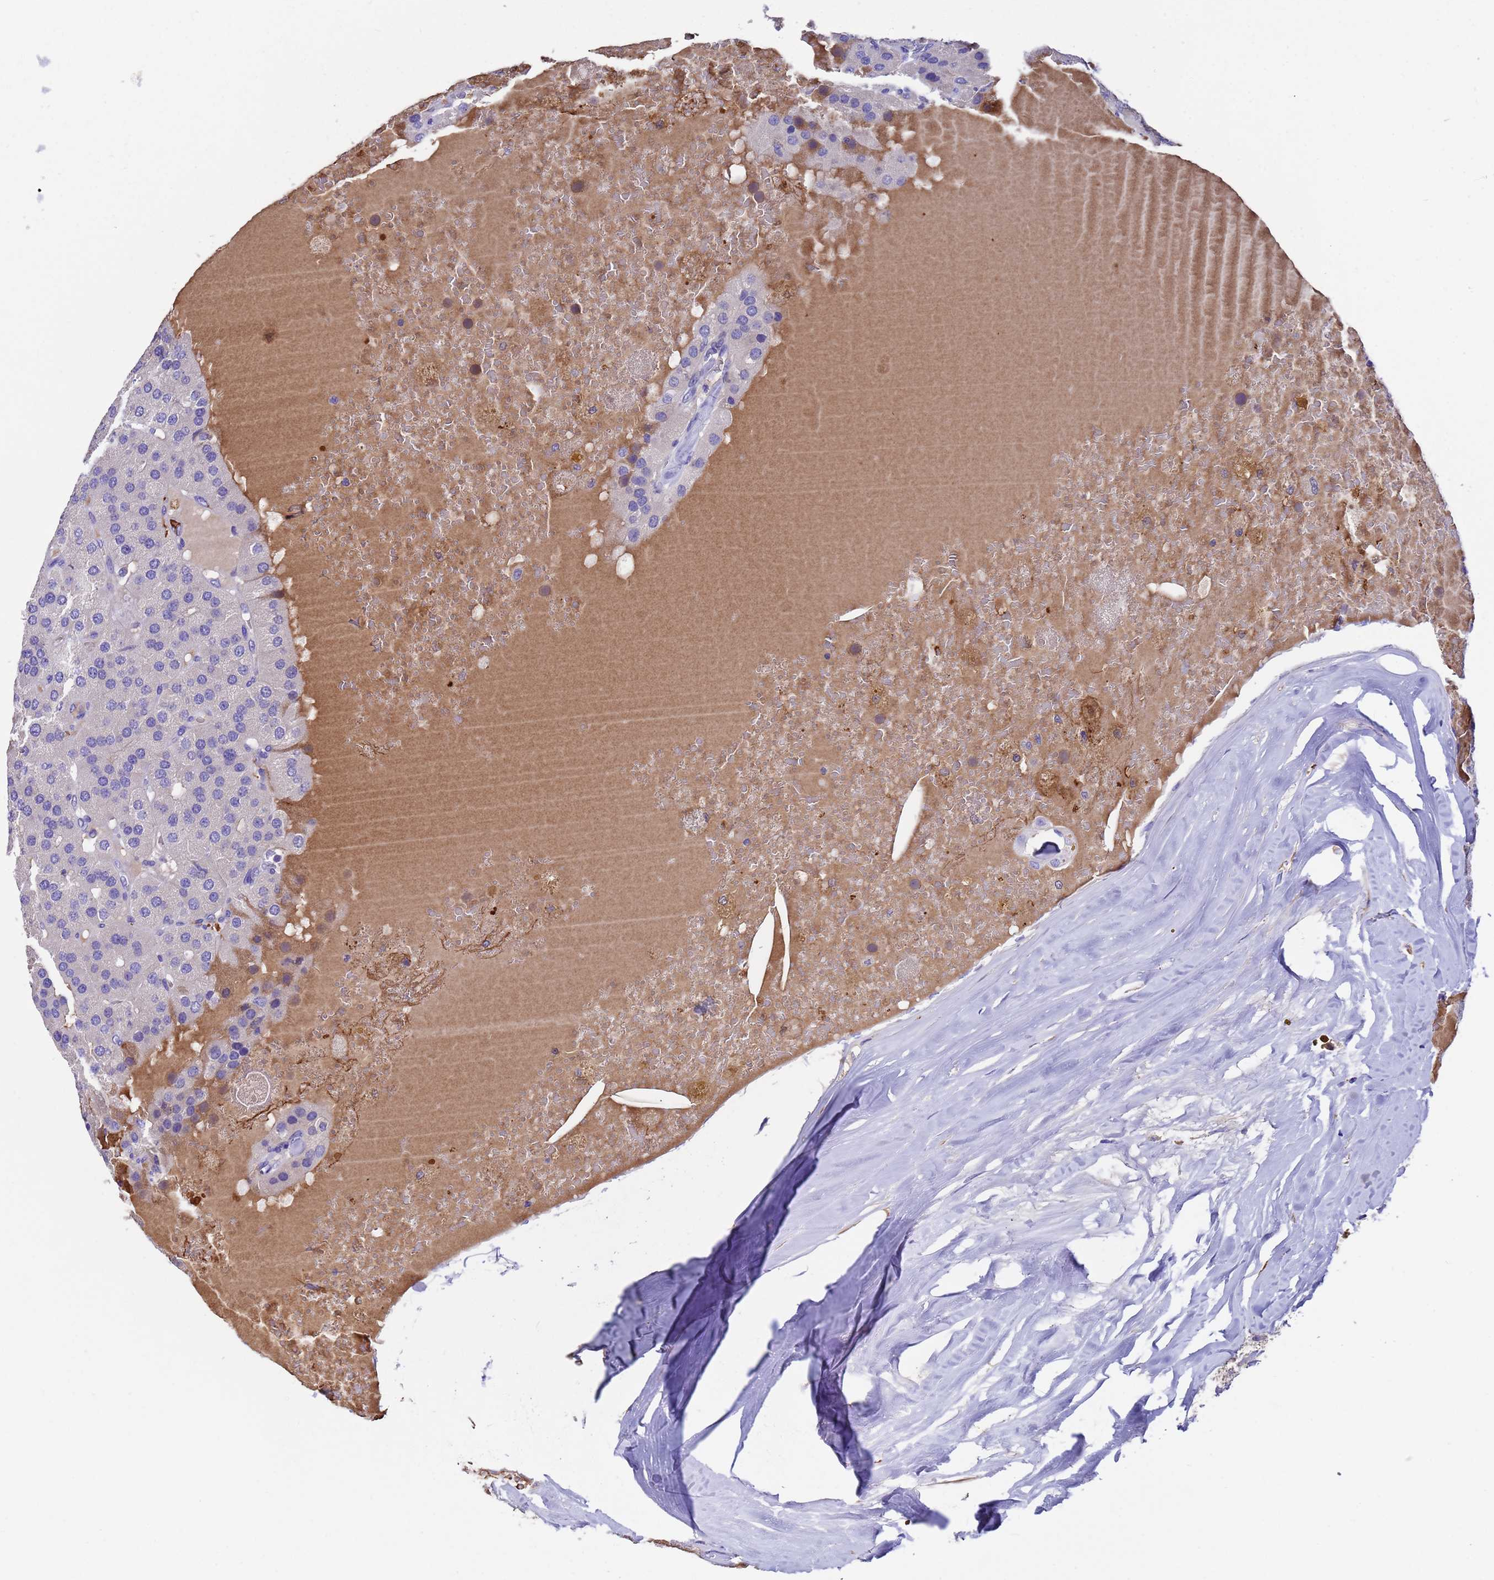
{"staining": {"intensity": "negative", "quantity": "none", "location": "none"}, "tissue": "parathyroid gland", "cell_type": "Glandular cells", "image_type": "normal", "snomed": [{"axis": "morphology", "description": "Normal tissue, NOS"}, {"axis": "morphology", "description": "Adenoma, NOS"}, {"axis": "topography", "description": "Parathyroid gland"}], "caption": "Micrograph shows no protein positivity in glandular cells of unremarkable parathyroid gland. The staining was performed using DAB to visualize the protein expression in brown, while the nuclei were stained in blue with hematoxylin (Magnification: 20x).", "gene": "ELP6", "patient": {"sex": "female", "age": 86}}